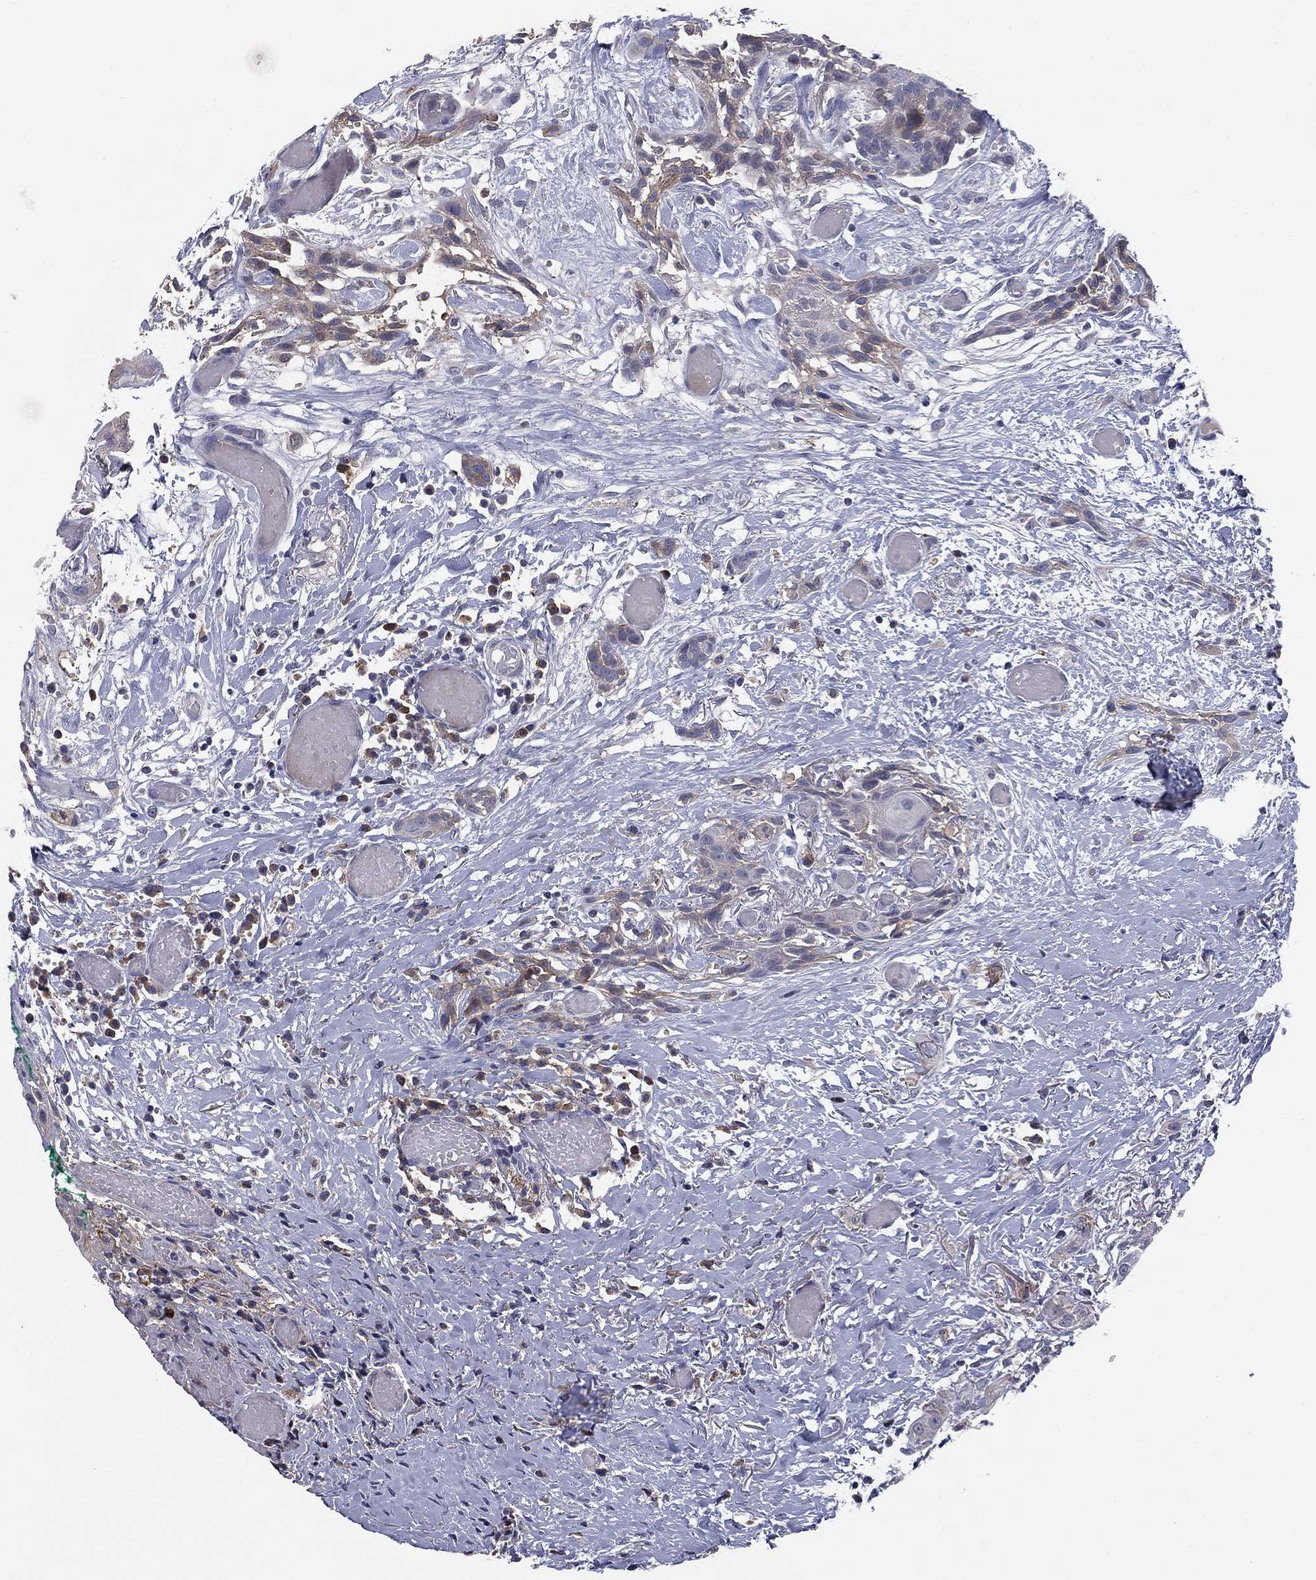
{"staining": {"intensity": "moderate", "quantity": "<25%", "location": "cytoplasmic/membranous"}, "tissue": "head and neck cancer", "cell_type": "Tumor cells", "image_type": "cancer", "snomed": [{"axis": "morphology", "description": "Normal tissue, NOS"}, {"axis": "morphology", "description": "Squamous cell carcinoma, NOS"}, {"axis": "topography", "description": "Oral tissue"}, {"axis": "topography", "description": "Salivary gland"}, {"axis": "topography", "description": "Head-Neck"}], "caption": "Immunohistochemical staining of human head and neck cancer (squamous cell carcinoma) exhibits moderate cytoplasmic/membranous protein expression in approximately <25% of tumor cells. (DAB (3,3'-diaminobenzidine) IHC with brightfield microscopy, high magnification).", "gene": "CD274", "patient": {"sex": "female", "age": 62}}